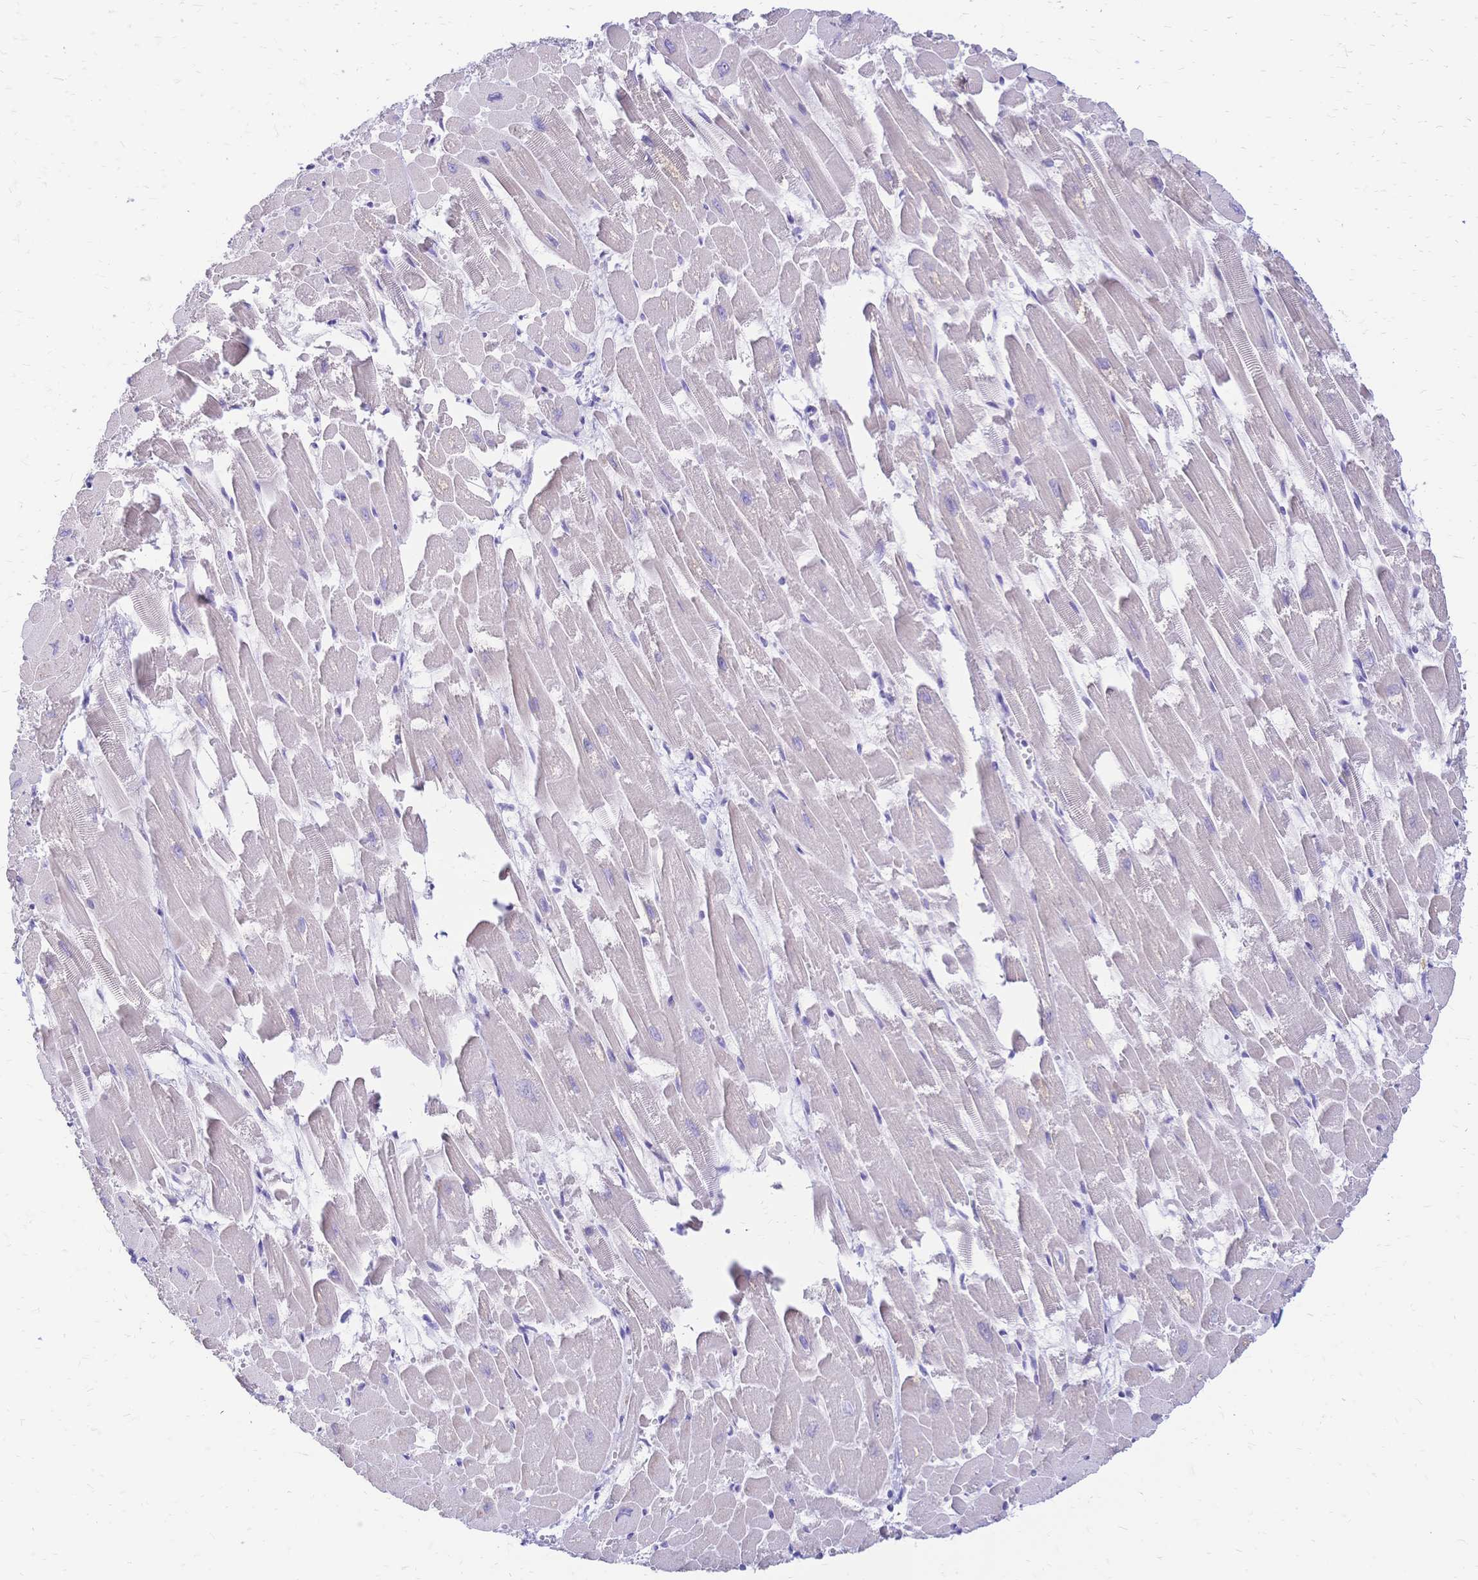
{"staining": {"intensity": "weak", "quantity": "<25%", "location": "cytoplasmic/membranous"}, "tissue": "heart muscle", "cell_type": "Cardiomyocytes", "image_type": "normal", "snomed": [{"axis": "morphology", "description": "Normal tissue, NOS"}, {"axis": "topography", "description": "Heart"}], "caption": "The histopathology image shows no staining of cardiomyocytes in normal heart muscle. (DAB (3,3'-diaminobenzidine) immunohistochemistry (IHC), high magnification).", "gene": "IL2RA", "patient": {"sex": "female", "age": 52}}